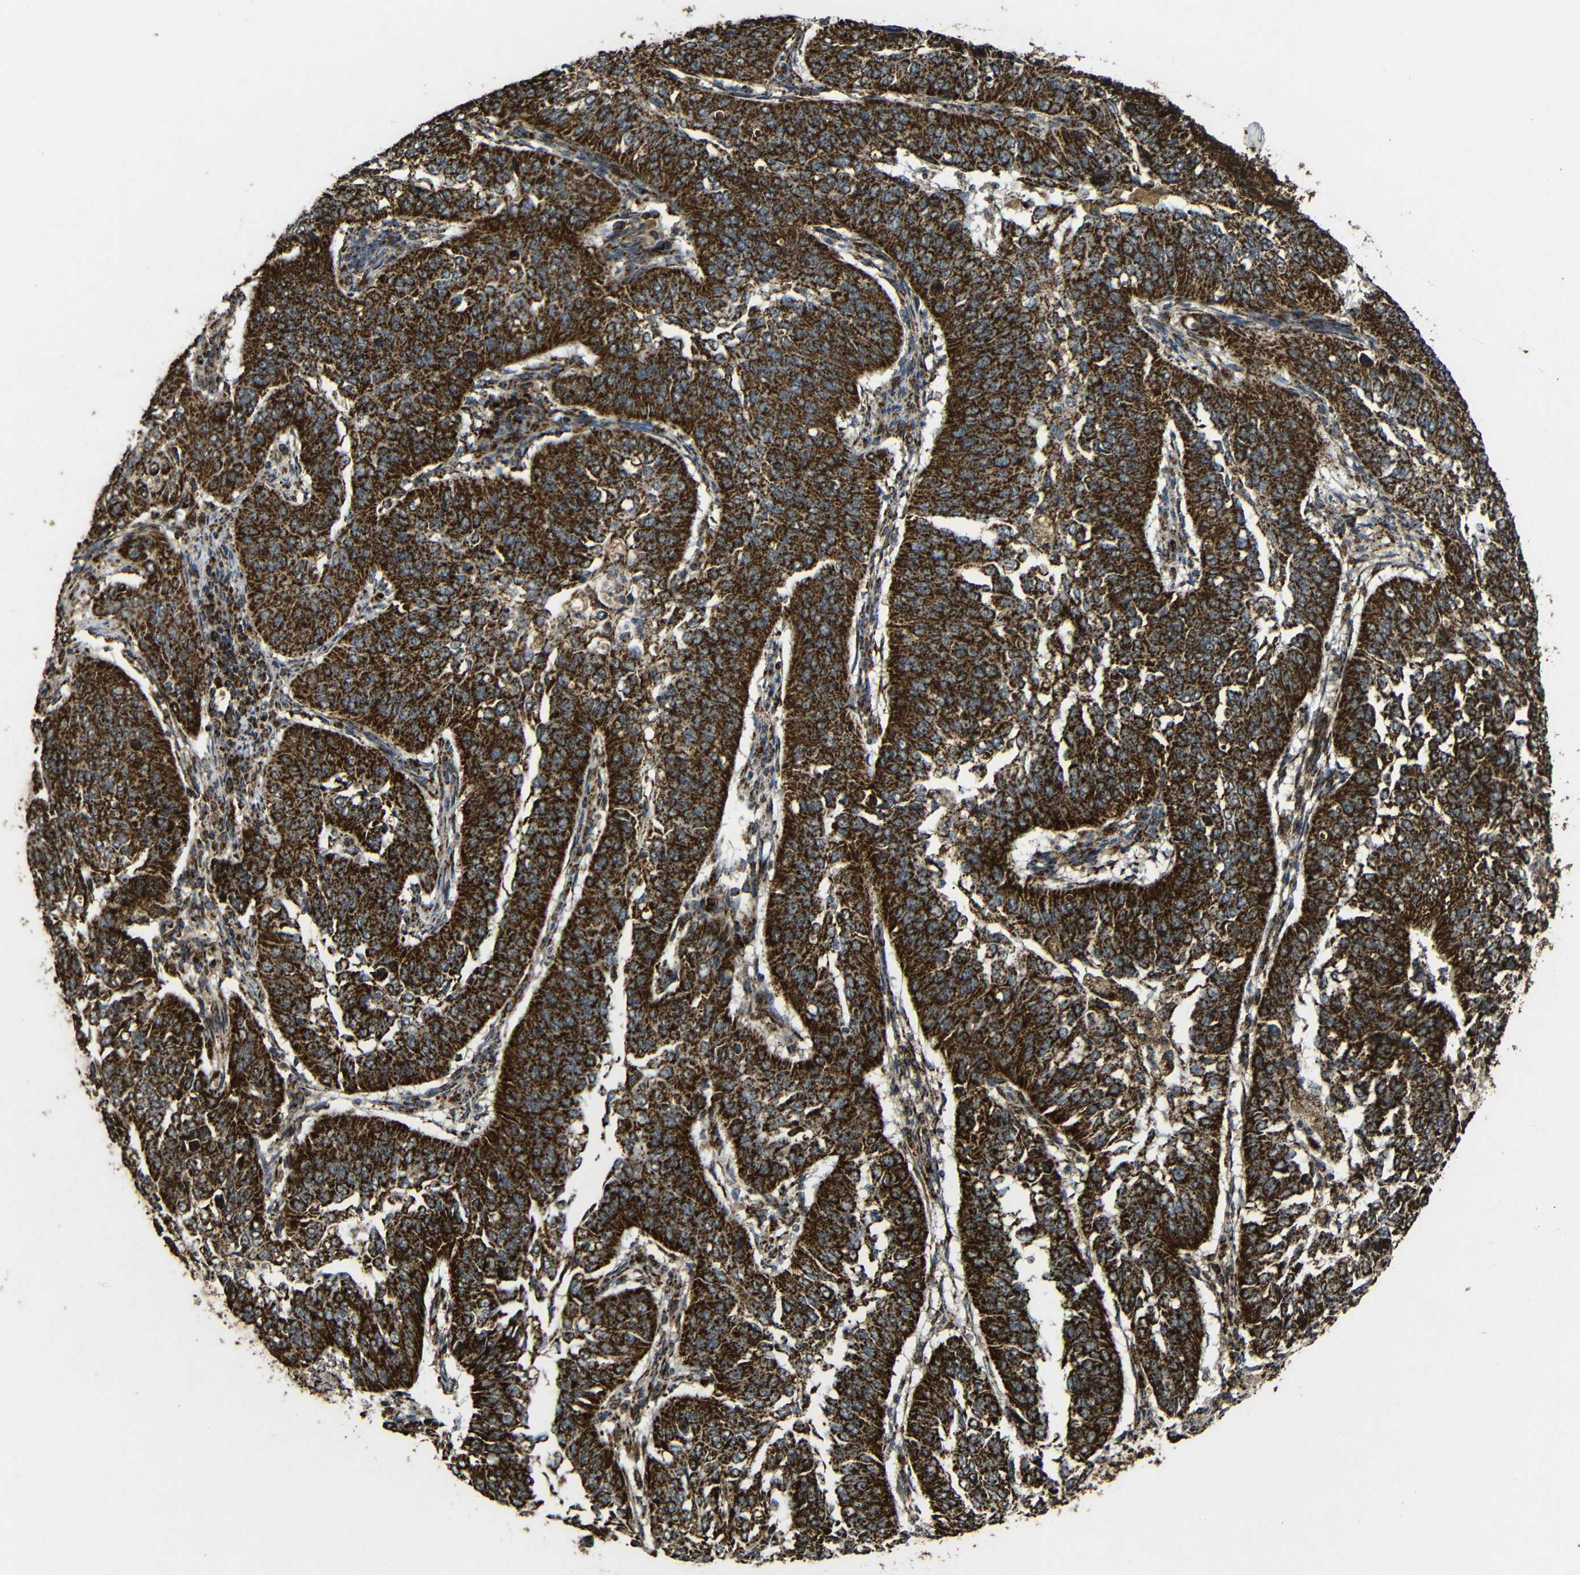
{"staining": {"intensity": "strong", "quantity": ">75%", "location": "cytoplasmic/membranous"}, "tissue": "cervical cancer", "cell_type": "Tumor cells", "image_type": "cancer", "snomed": [{"axis": "morphology", "description": "Normal tissue, NOS"}, {"axis": "morphology", "description": "Squamous cell carcinoma, NOS"}, {"axis": "topography", "description": "Cervix"}], "caption": "Strong cytoplasmic/membranous positivity for a protein is present in approximately >75% of tumor cells of cervical cancer (squamous cell carcinoma) using IHC.", "gene": "ATP5F1A", "patient": {"sex": "female", "age": 39}}